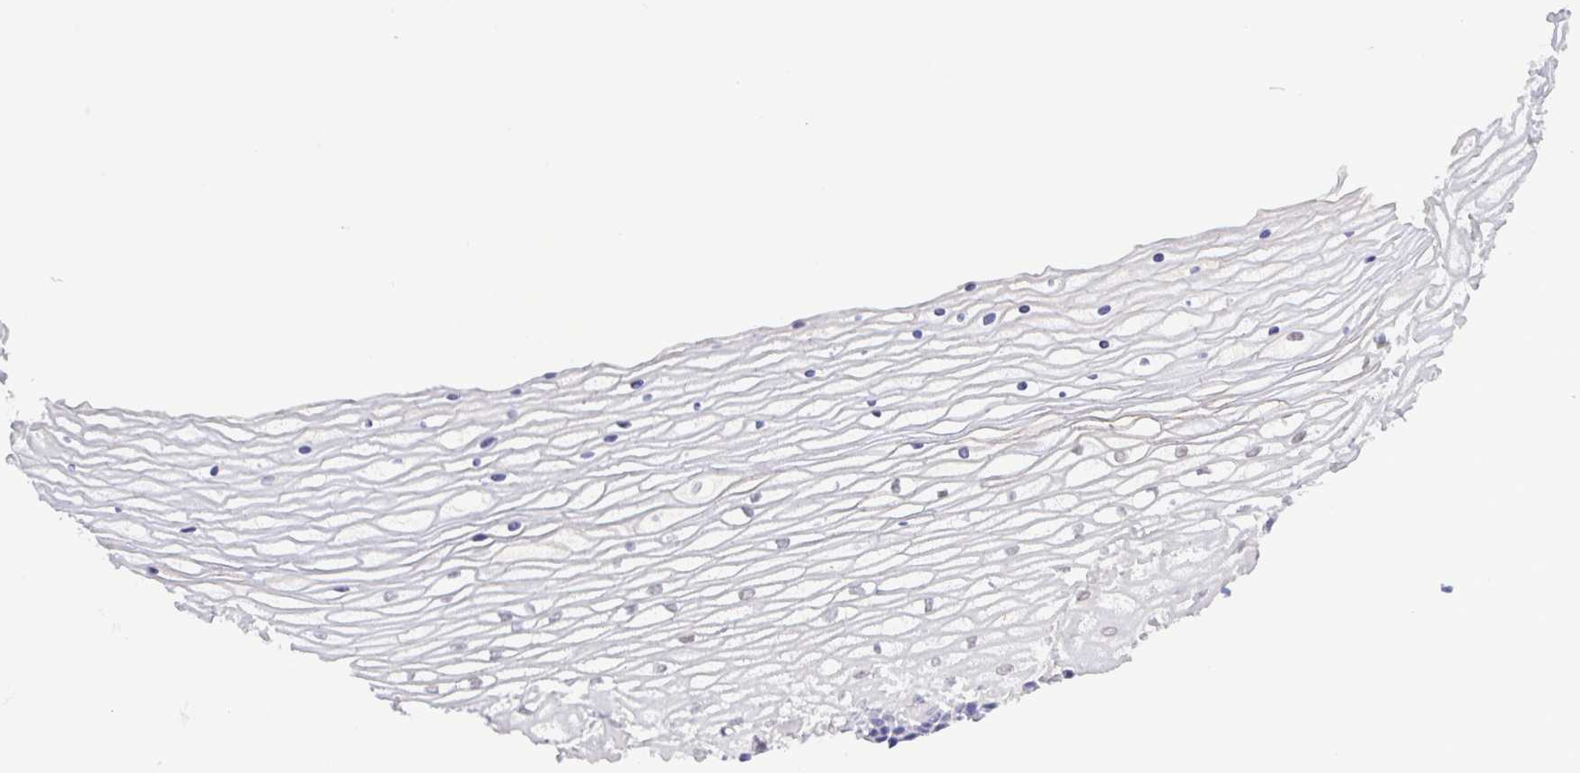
{"staining": {"intensity": "negative", "quantity": "none", "location": "none"}, "tissue": "vagina", "cell_type": "Squamous epithelial cells", "image_type": "normal", "snomed": [{"axis": "morphology", "description": "Normal tissue, NOS"}, {"axis": "topography", "description": "Vagina"}], "caption": "Immunohistochemical staining of unremarkable human vagina reveals no significant staining in squamous epithelial cells. (Immunohistochemistry (ihc), brightfield microscopy, high magnification).", "gene": "LDHC", "patient": {"sex": "female", "age": 45}}